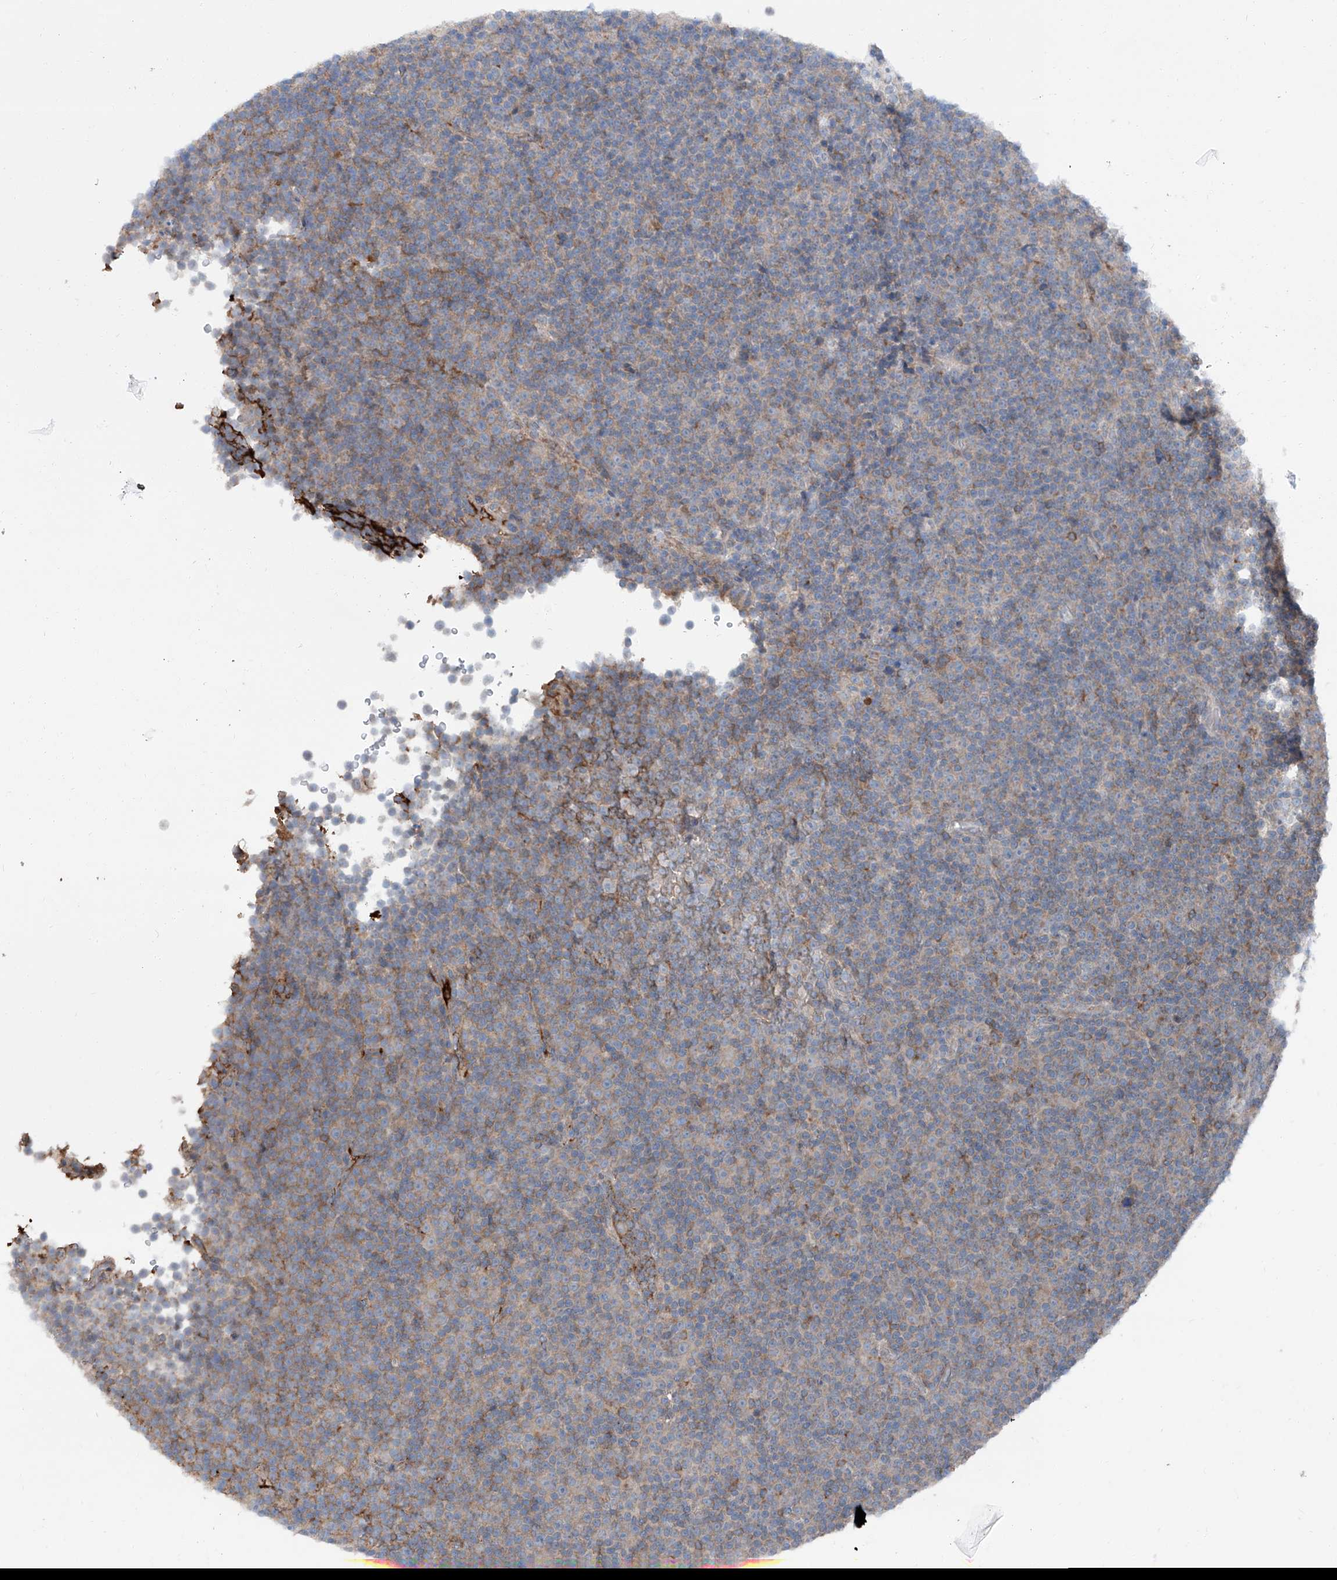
{"staining": {"intensity": "moderate", "quantity": "25%-75%", "location": "cytoplasmic/membranous"}, "tissue": "lymphoma", "cell_type": "Tumor cells", "image_type": "cancer", "snomed": [{"axis": "morphology", "description": "Malignant lymphoma, non-Hodgkin's type, Low grade"}, {"axis": "topography", "description": "Lymph node"}], "caption": "Immunohistochemical staining of human lymphoma exhibits medium levels of moderate cytoplasmic/membranous staining in approximately 25%-75% of tumor cells.", "gene": "SIX4", "patient": {"sex": "female", "age": 67}}